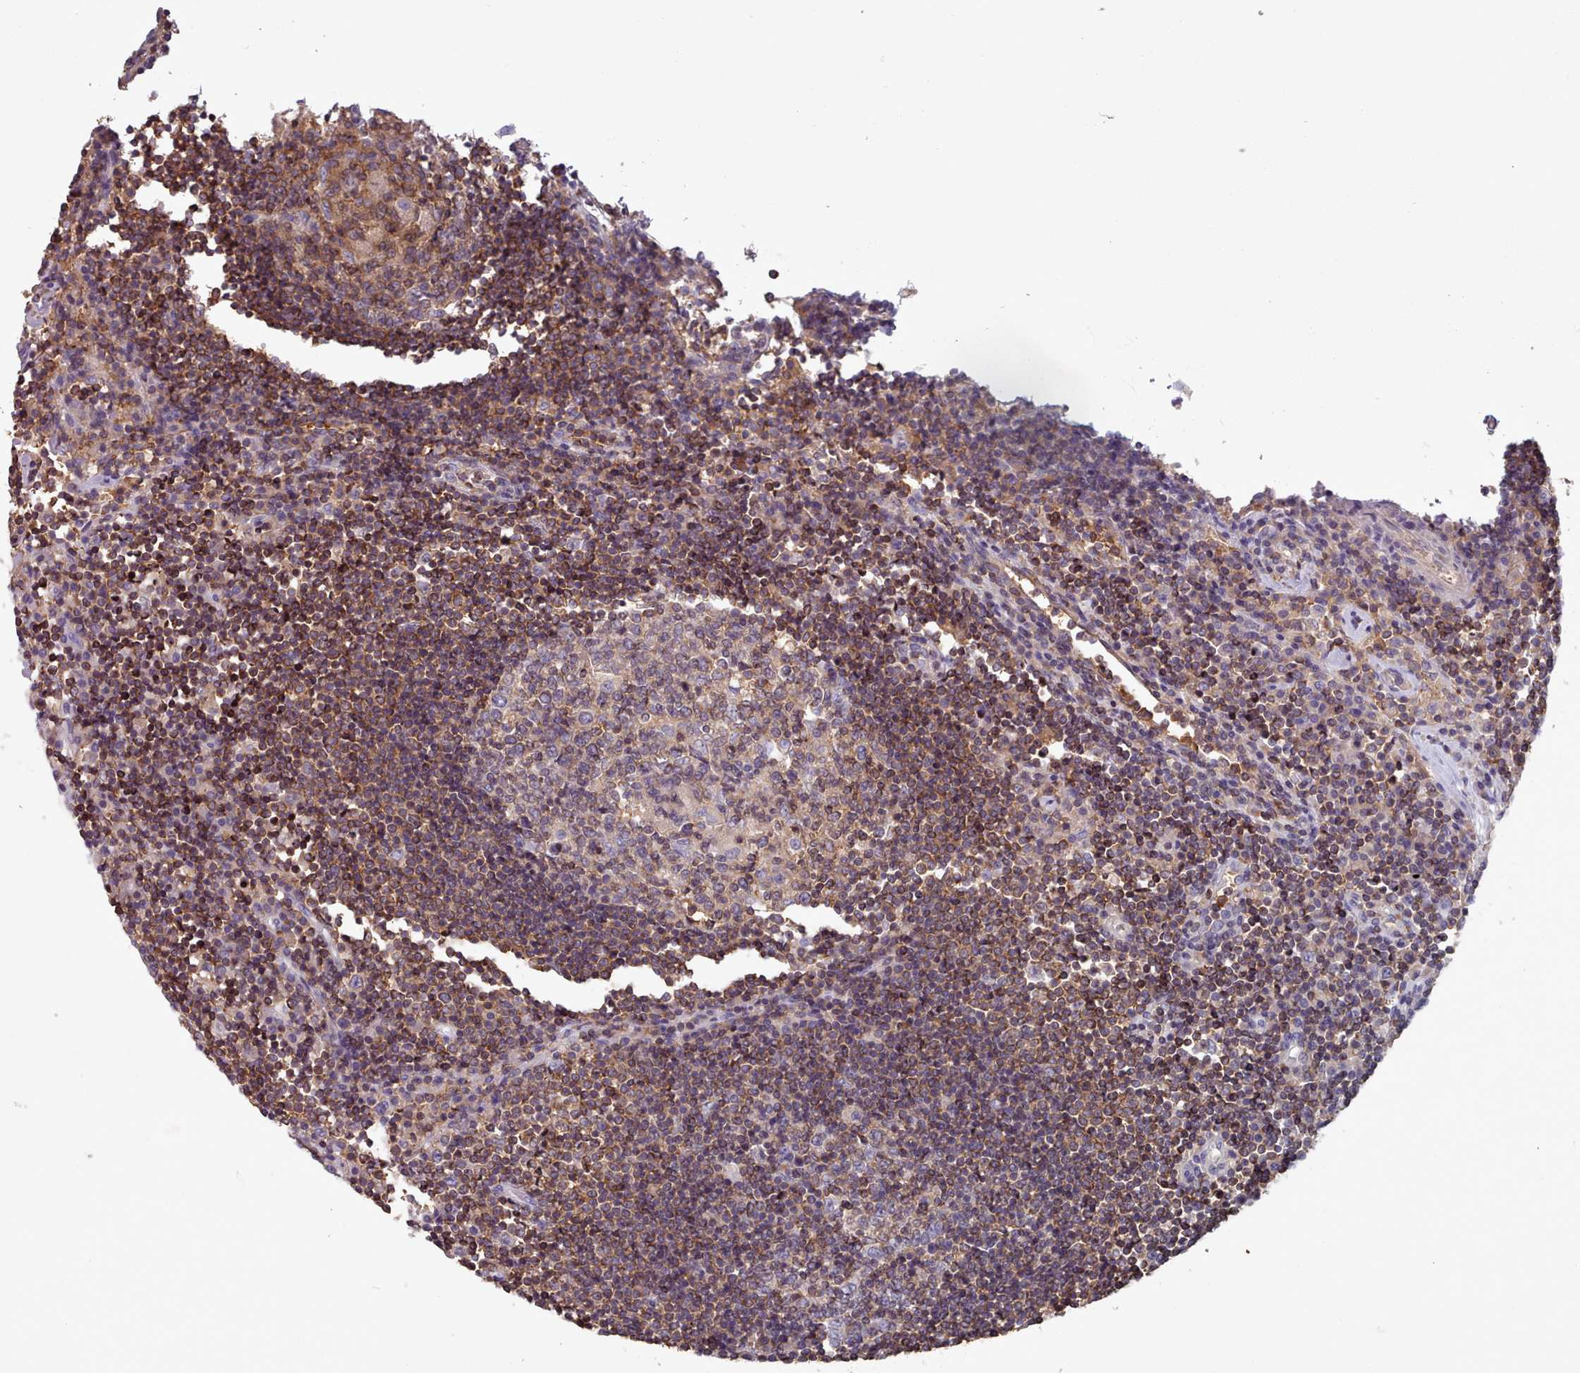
{"staining": {"intensity": "moderate", "quantity": "<25%", "location": "cytoplasmic/membranous"}, "tissue": "lymph node", "cell_type": "Germinal center cells", "image_type": "normal", "snomed": [{"axis": "morphology", "description": "Normal tissue, NOS"}, {"axis": "topography", "description": "Lymph node"}], "caption": "Lymph node stained for a protein (brown) shows moderate cytoplasmic/membranous positive expression in about <25% of germinal center cells.", "gene": "RAC1", "patient": {"sex": "female", "age": 53}}